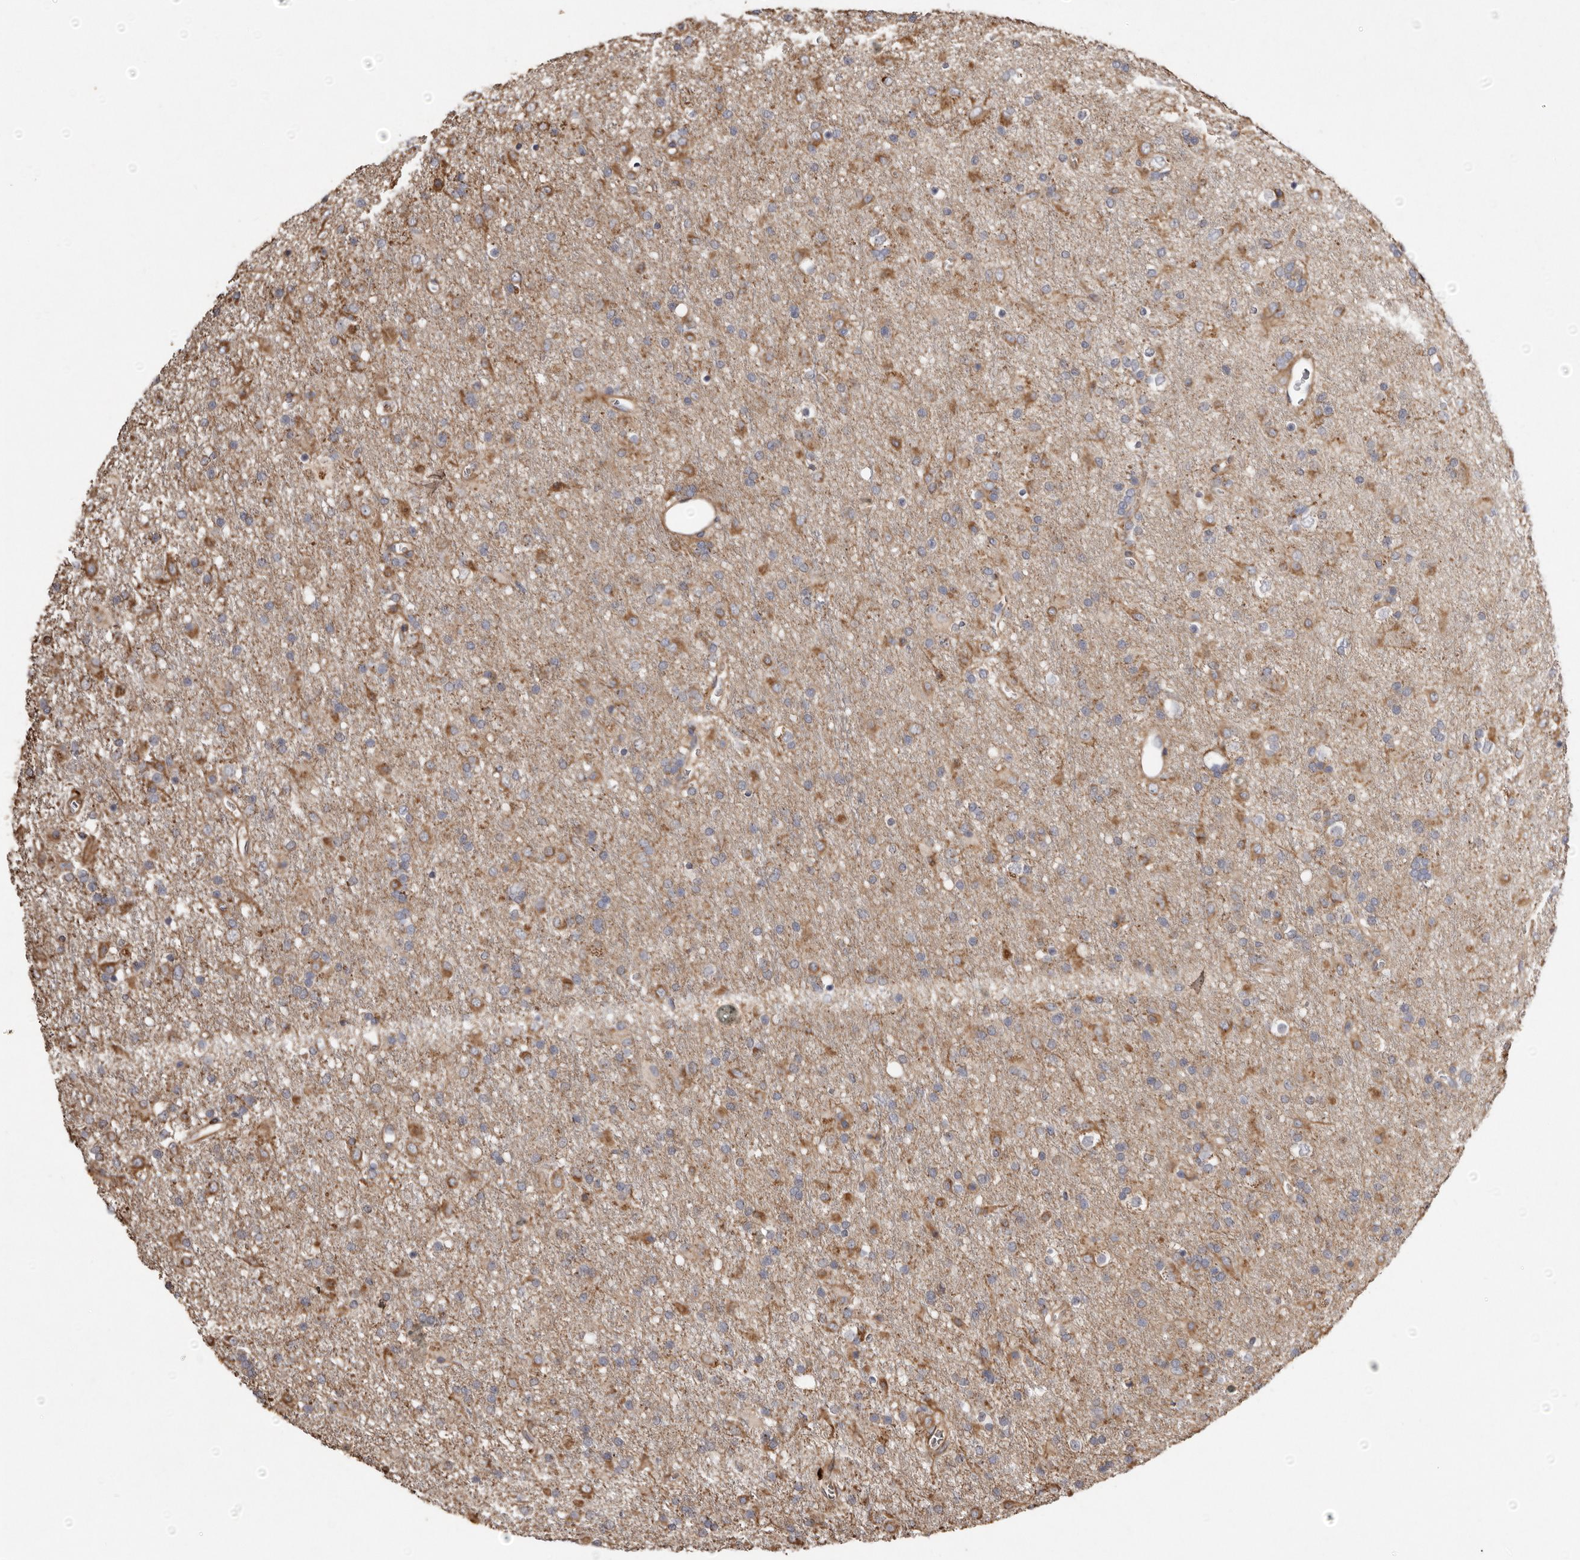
{"staining": {"intensity": "moderate", "quantity": ">75%", "location": "cytoplasmic/membranous"}, "tissue": "glioma", "cell_type": "Tumor cells", "image_type": "cancer", "snomed": [{"axis": "morphology", "description": "Glioma, malignant, Low grade"}, {"axis": "topography", "description": "Brain"}], "caption": "Brown immunohistochemical staining in glioma demonstrates moderate cytoplasmic/membranous expression in about >75% of tumor cells. (IHC, brightfield microscopy, high magnification).", "gene": "MACC1", "patient": {"sex": "male", "age": 65}}